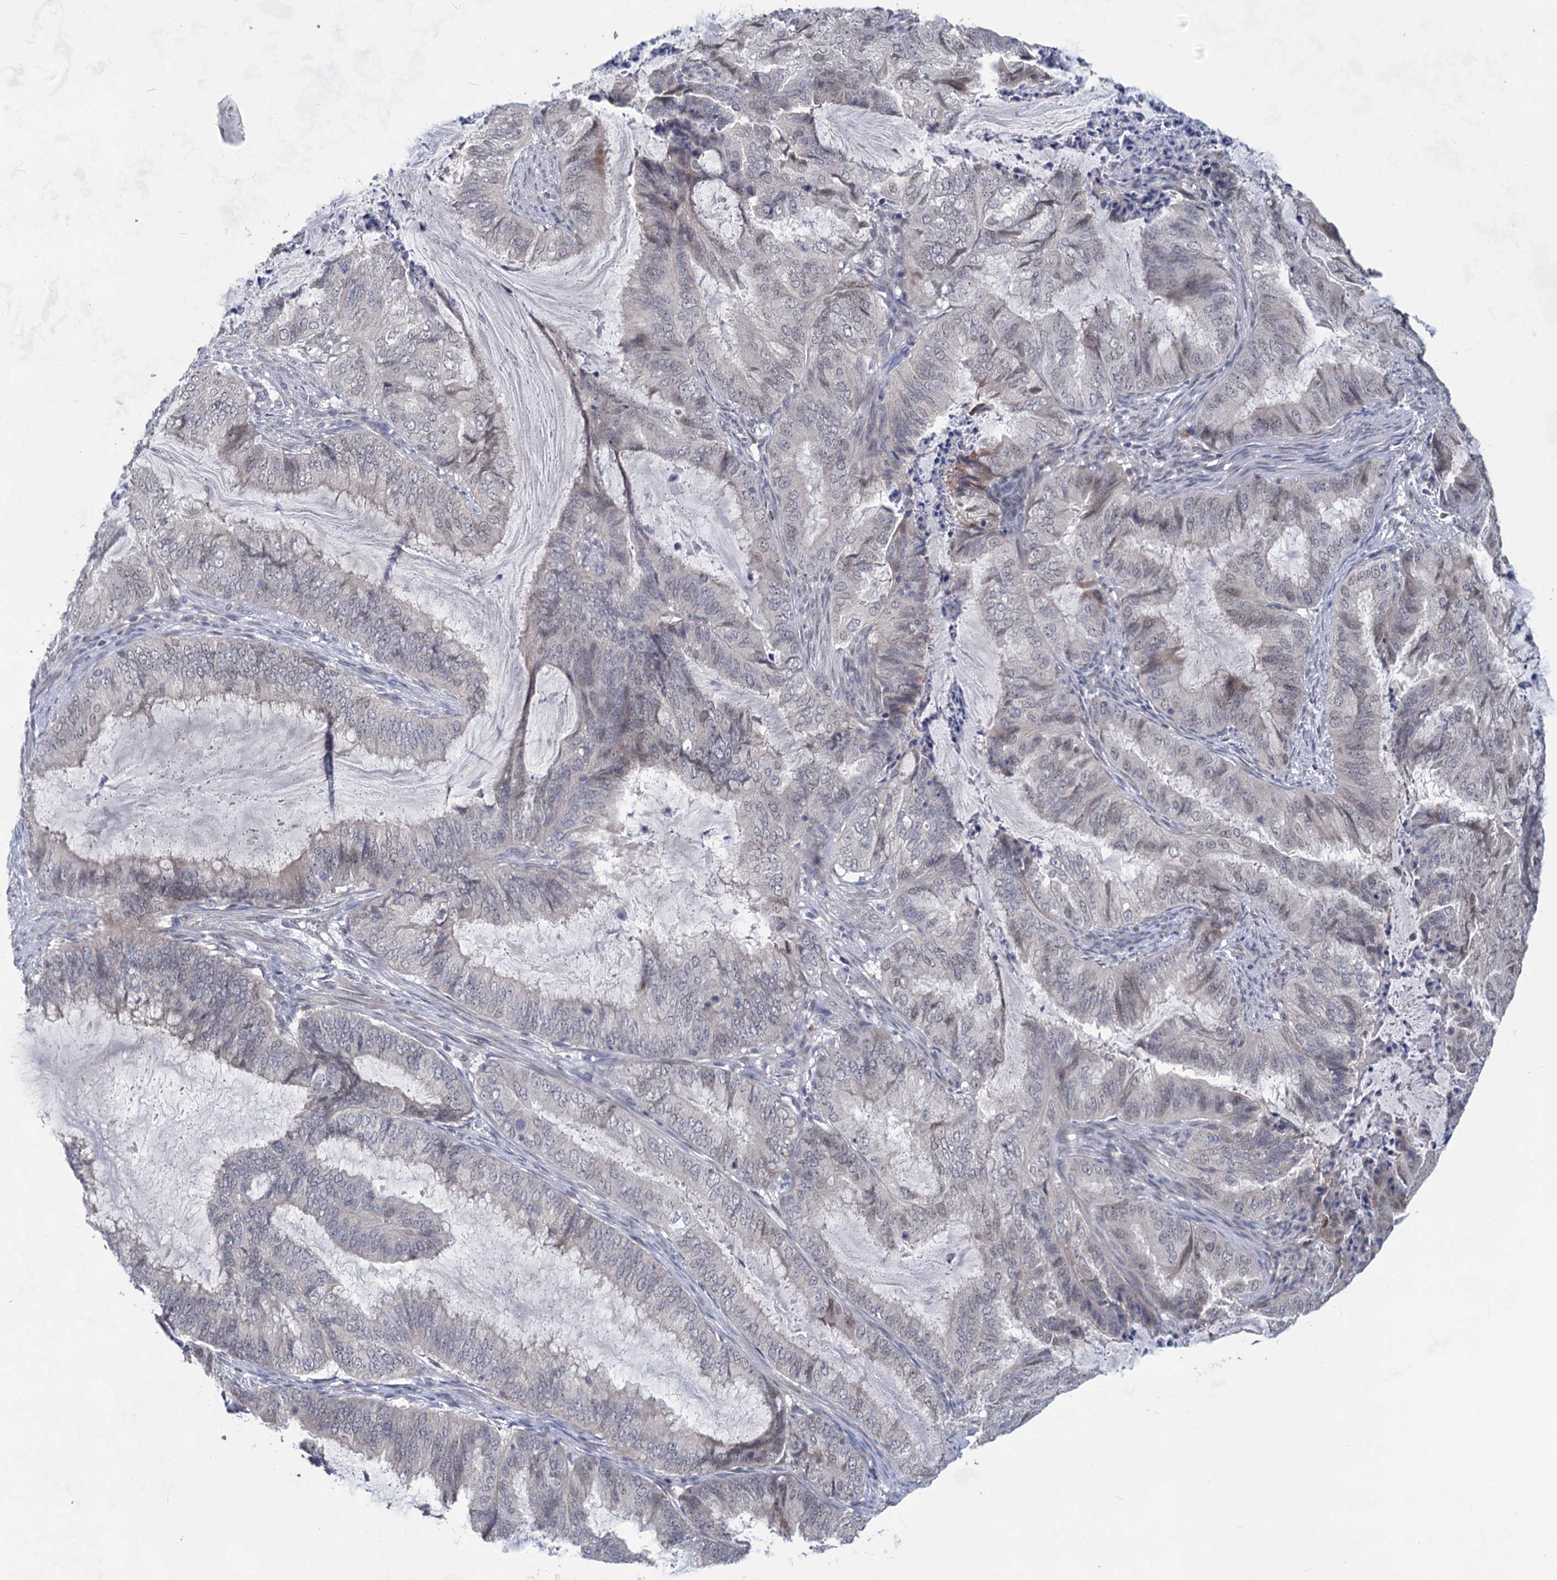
{"staining": {"intensity": "negative", "quantity": "none", "location": "none"}, "tissue": "endometrial cancer", "cell_type": "Tumor cells", "image_type": "cancer", "snomed": [{"axis": "morphology", "description": "Adenocarcinoma, NOS"}, {"axis": "topography", "description": "Endometrium"}], "caption": "DAB immunohistochemical staining of human adenocarcinoma (endometrial) shows no significant expression in tumor cells.", "gene": "TTC17", "patient": {"sex": "female", "age": 51}}